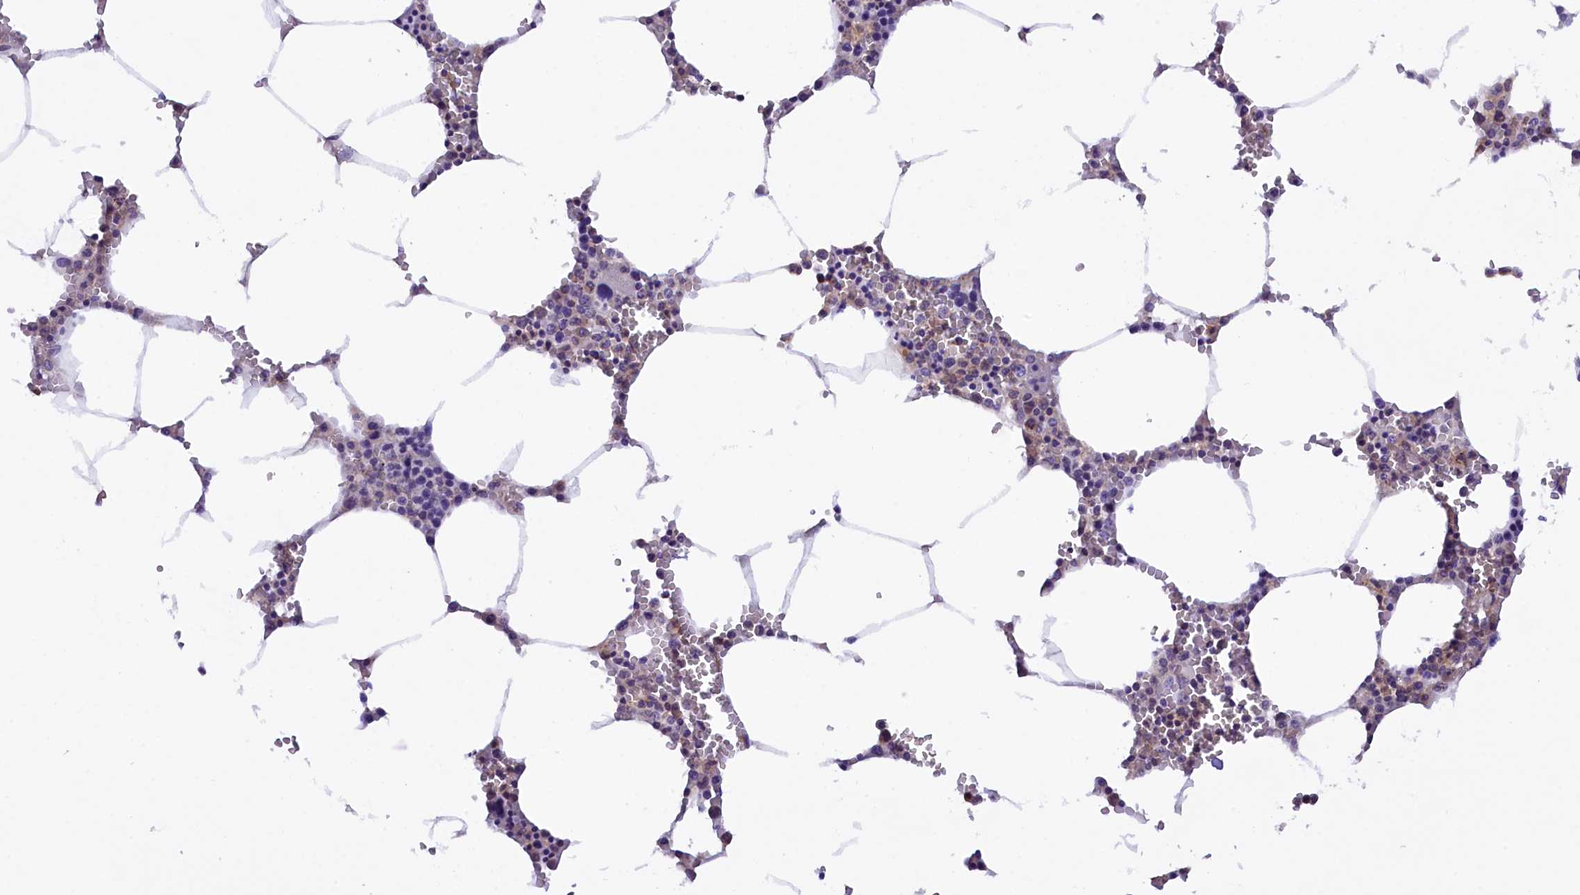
{"staining": {"intensity": "negative", "quantity": "none", "location": "none"}, "tissue": "bone marrow", "cell_type": "Hematopoietic cells", "image_type": "normal", "snomed": [{"axis": "morphology", "description": "Normal tissue, NOS"}, {"axis": "topography", "description": "Bone marrow"}], "caption": "The histopathology image reveals no staining of hematopoietic cells in normal bone marrow.", "gene": "DNAJB9", "patient": {"sex": "male", "age": 70}}